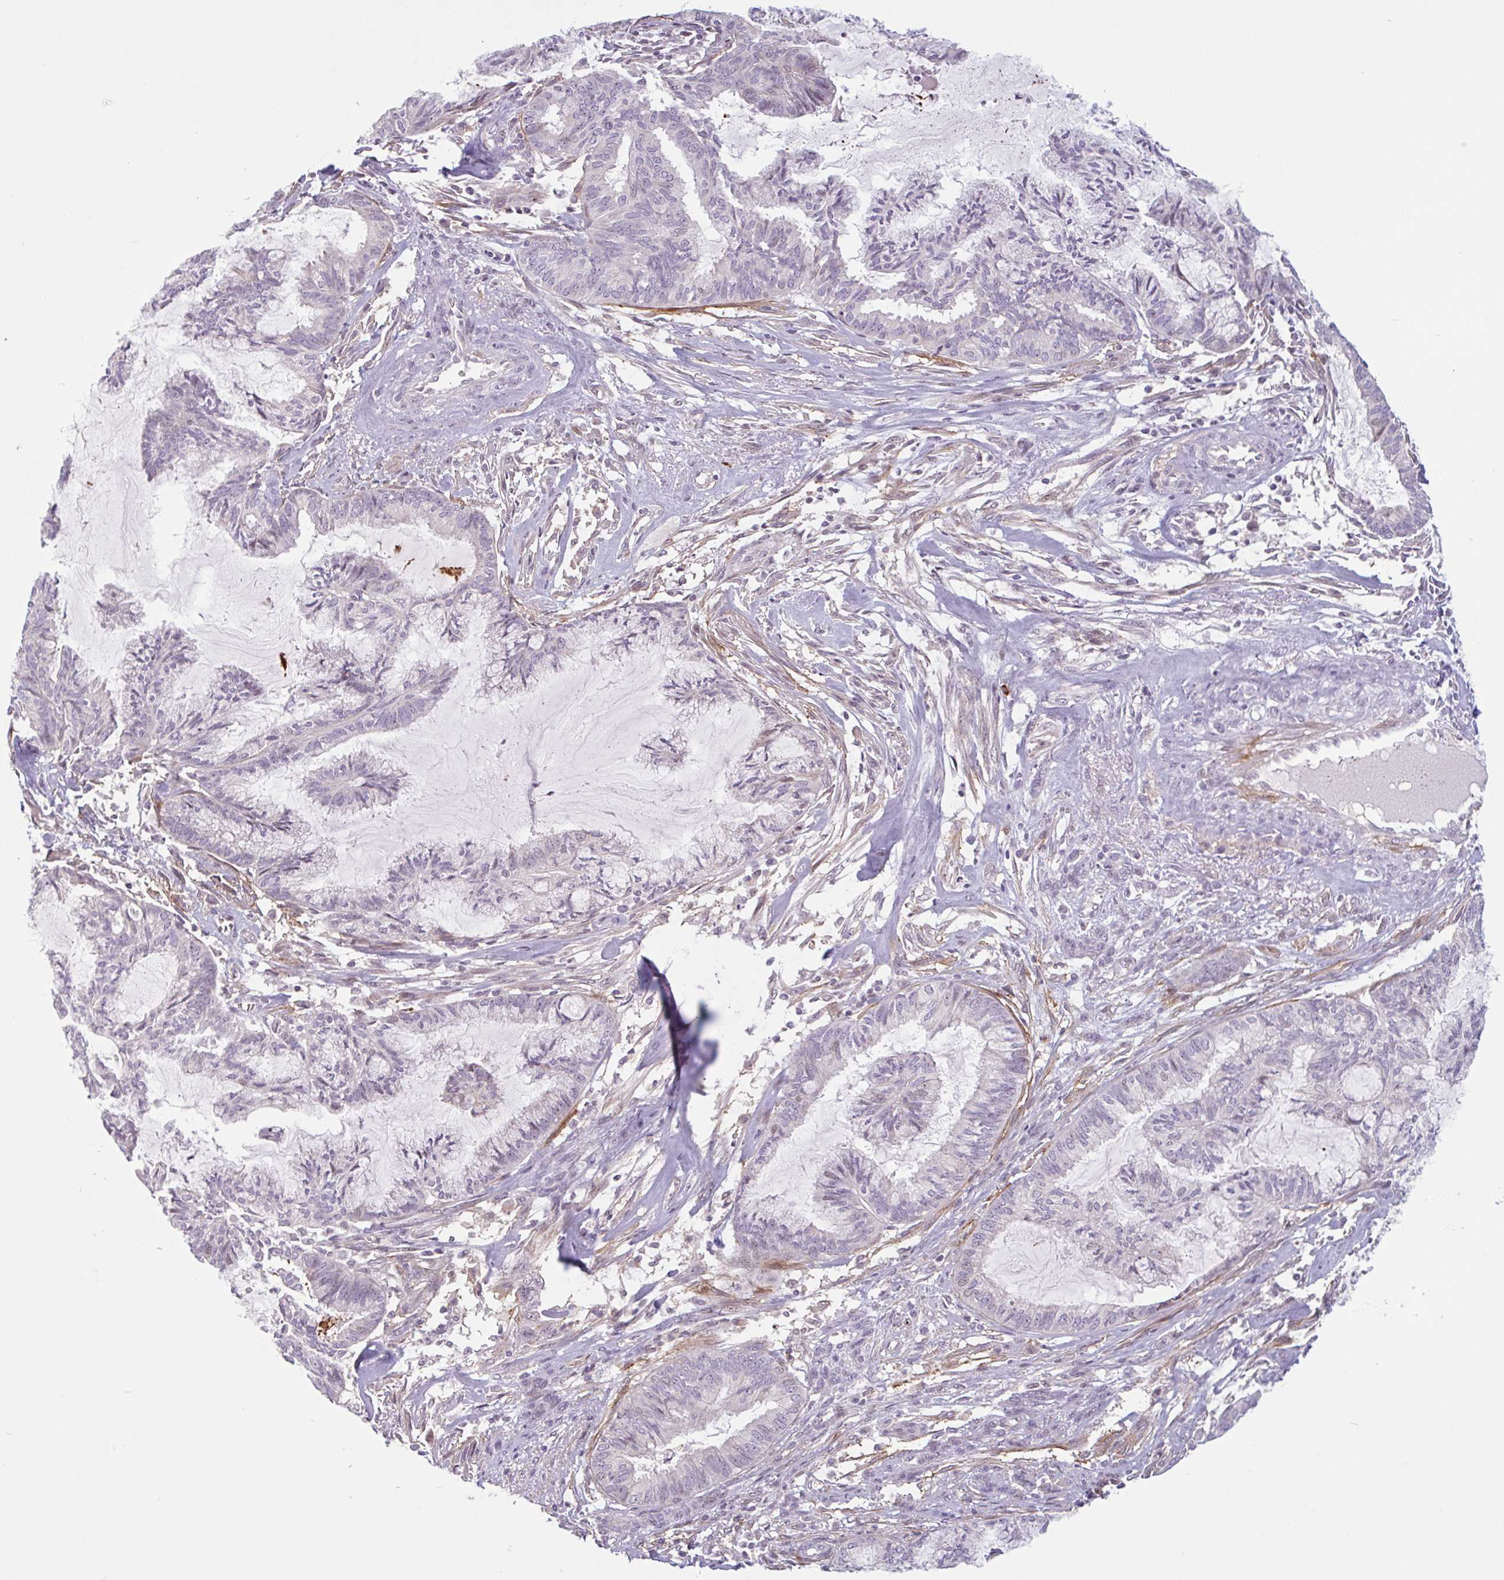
{"staining": {"intensity": "negative", "quantity": "none", "location": "none"}, "tissue": "endometrial cancer", "cell_type": "Tumor cells", "image_type": "cancer", "snomed": [{"axis": "morphology", "description": "Adenocarcinoma, NOS"}, {"axis": "topography", "description": "Endometrium"}], "caption": "IHC of endometrial cancer (adenocarcinoma) exhibits no expression in tumor cells.", "gene": "TMEM119", "patient": {"sex": "female", "age": 86}}